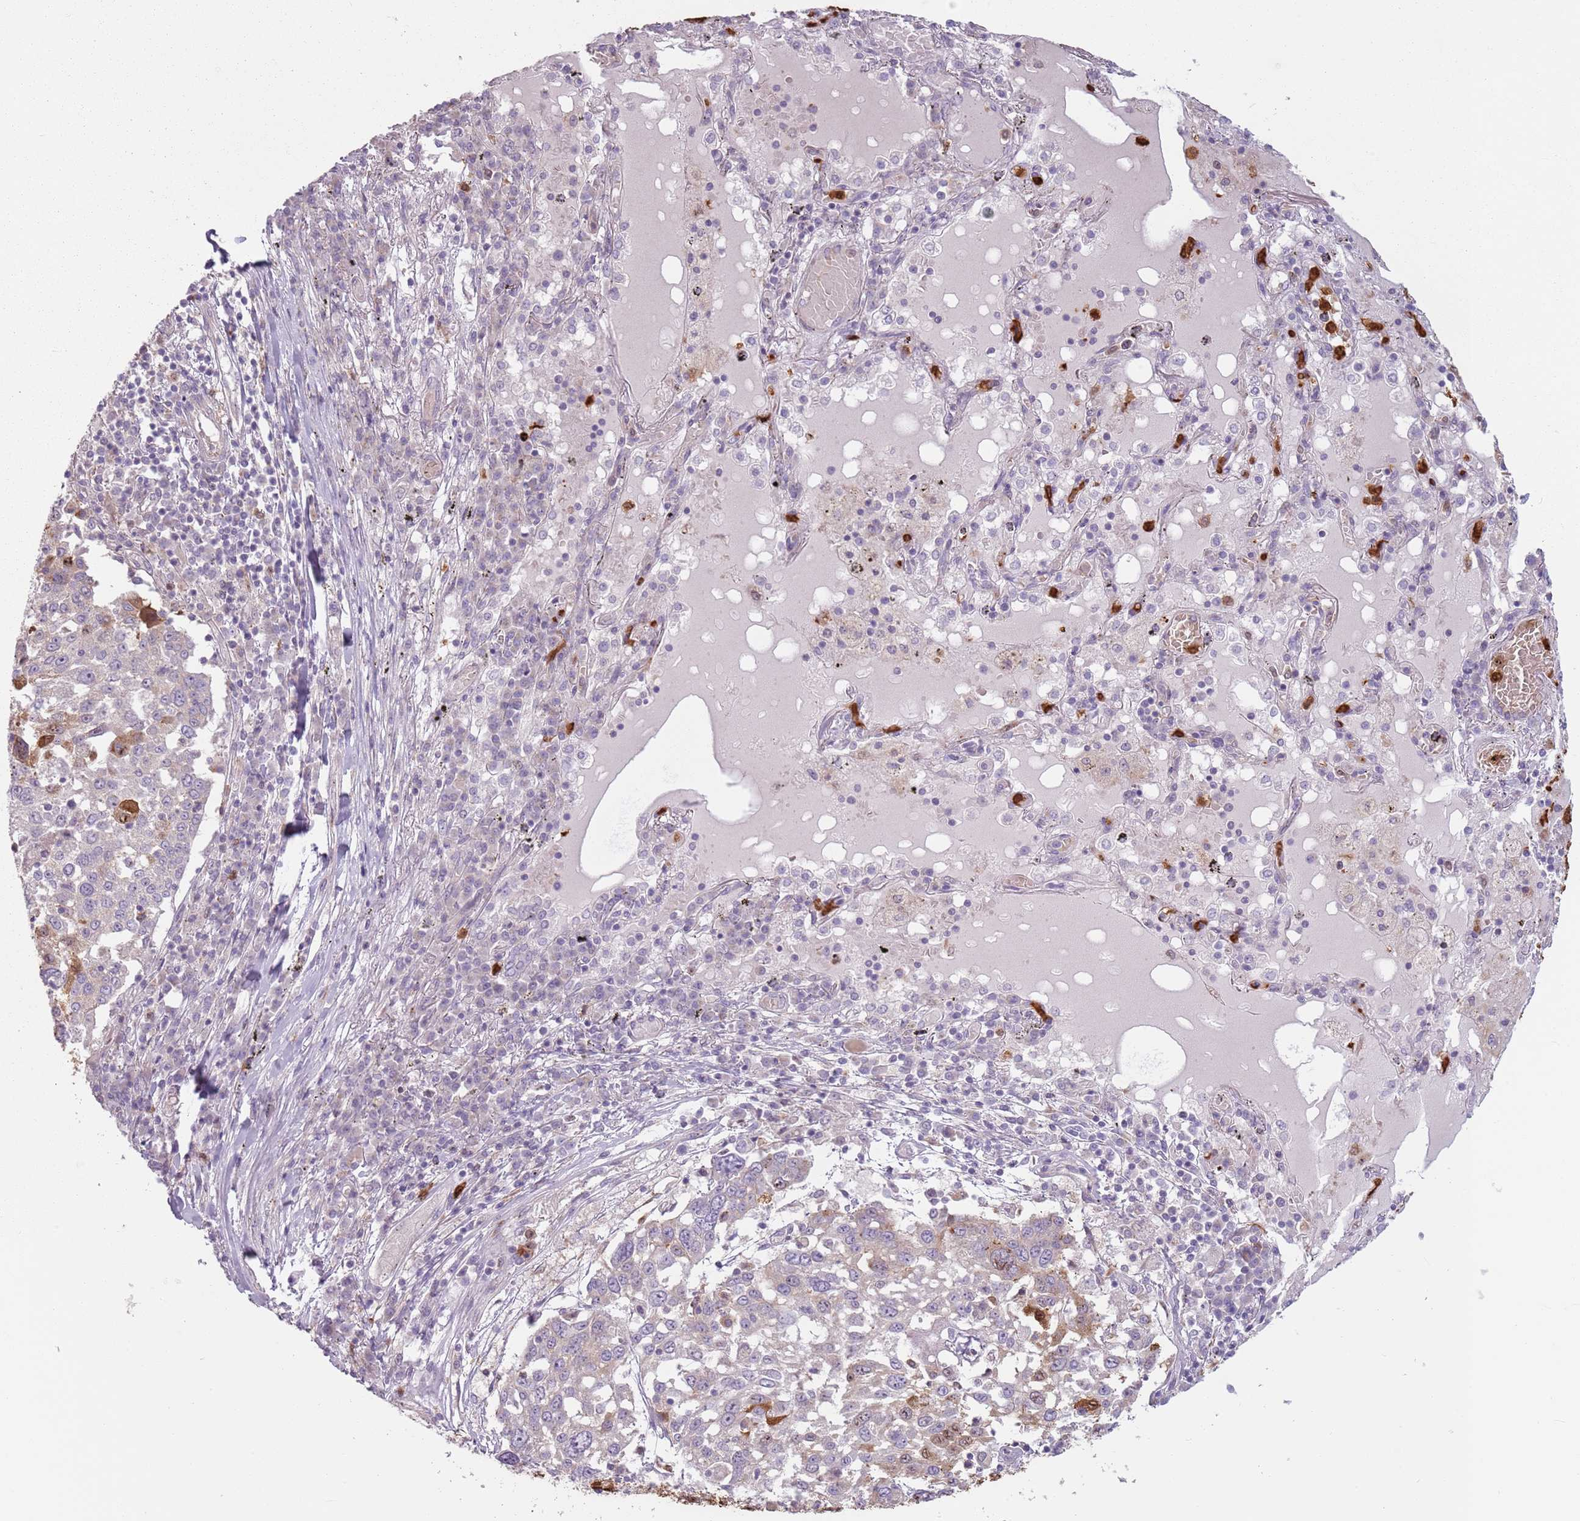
{"staining": {"intensity": "moderate", "quantity": "25%-75%", "location": "cytoplasmic/membranous"}, "tissue": "lung cancer", "cell_type": "Tumor cells", "image_type": "cancer", "snomed": [{"axis": "morphology", "description": "Squamous cell carcinoma, NOS"}, {"axis": "topography", "description": "Lung"}], "caption": "A photomicrograph showing moderate cytoplasmic/membranous staining in about 25%-75% of tumor cells in lung cancer, as visualized by brown immunohistochemical staining.", "gene": "SPAG4", "patient": {"sex": "male", "age": 65}}